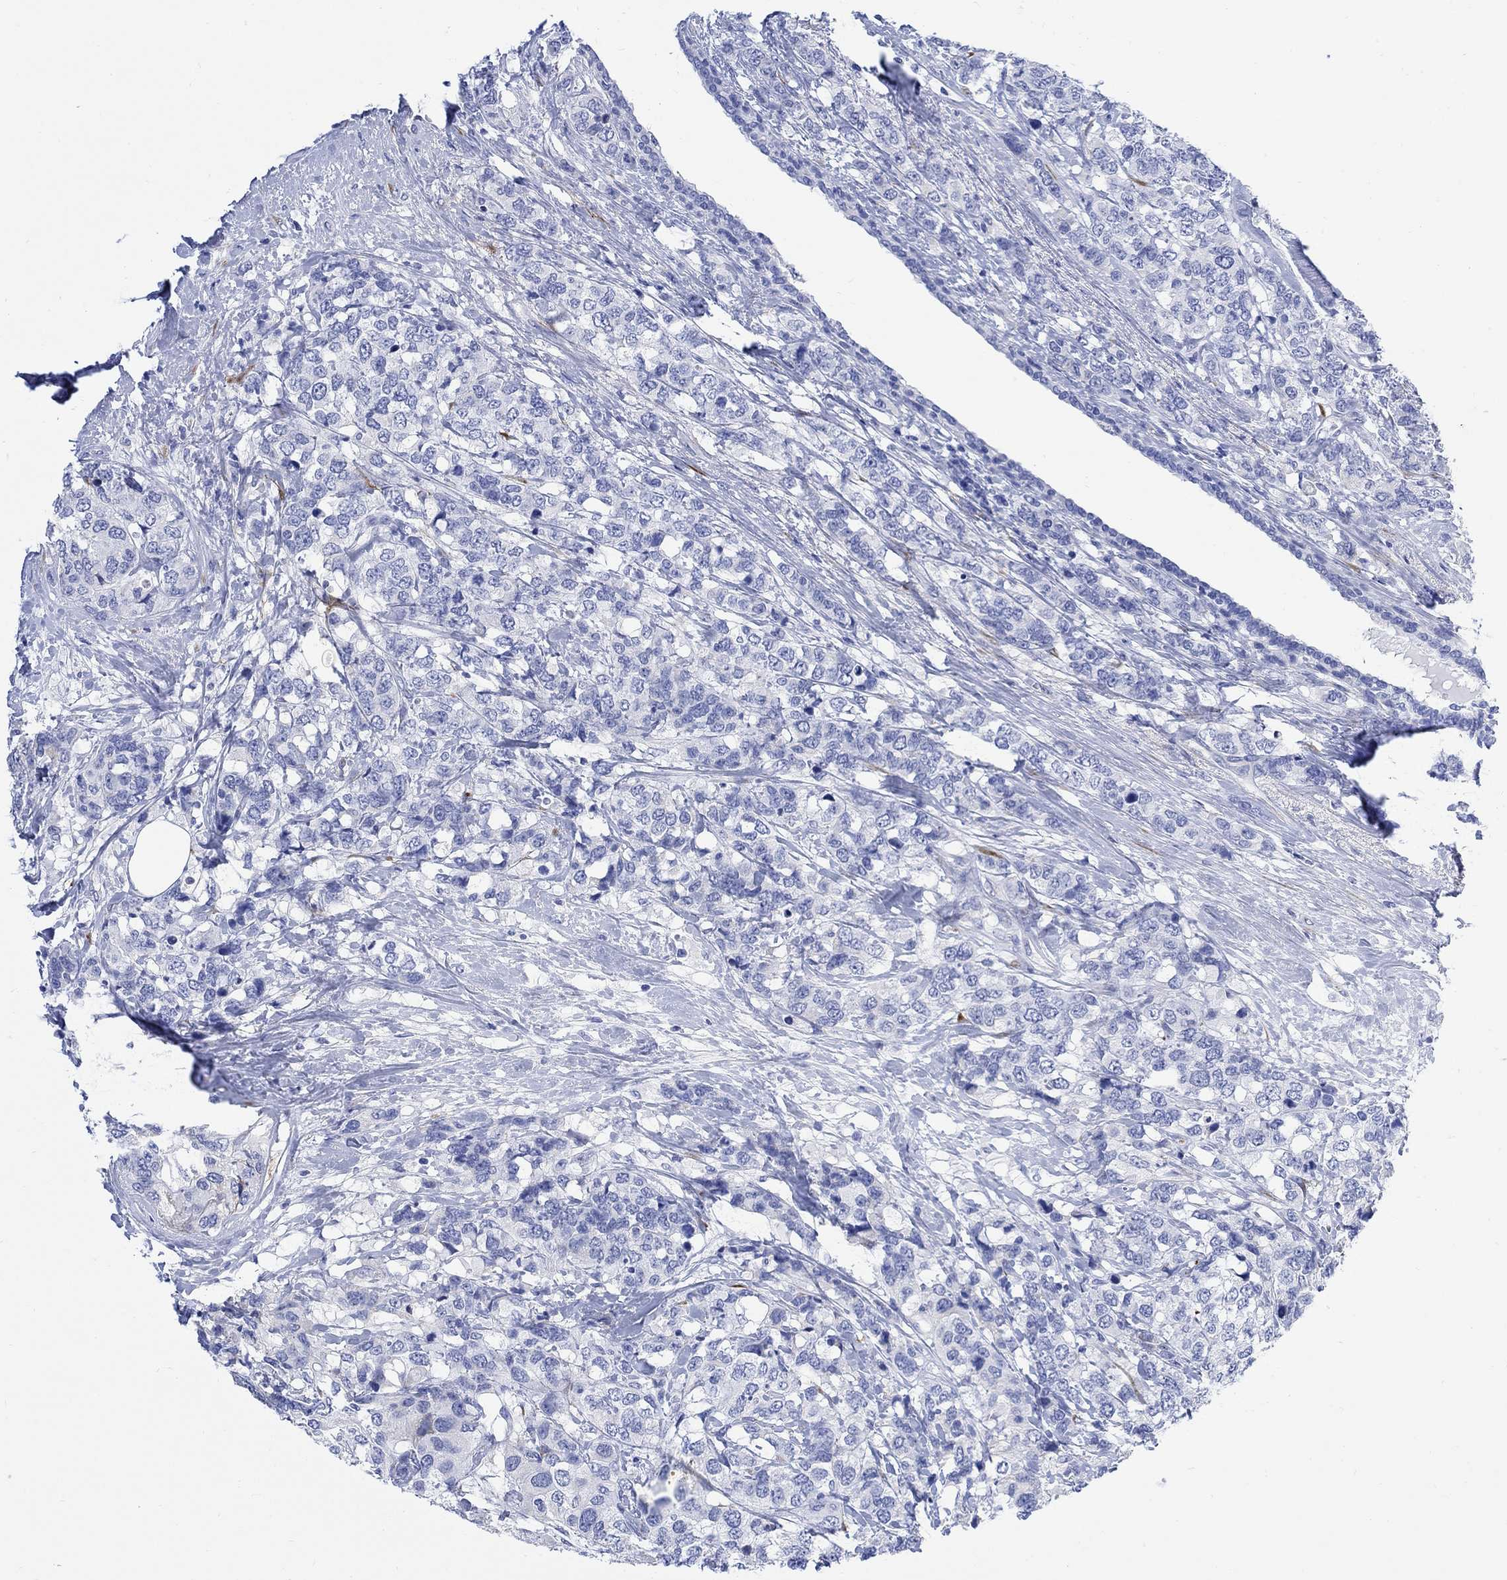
{"staining": {"intensity": "negative", "quantity": "none", "location": "none"}, "tissue": "breast cancer", "cell_type": "Tumor cells", "image_type": "cancer", "snomed": [{"axis": "morphology", "description": "Lobular carcinoma"}, {"axis": "topography", "description": "Breast"}], "caption": "High magnification brightfield microscopy of breast cancer (lobular carcinoma) stained with DAB (brown) and counterstained with hematoxylin (blue): tumor cells show no significant expression.", "gene": "MYL1", "patient": {"sex": "female", "age": 59}}